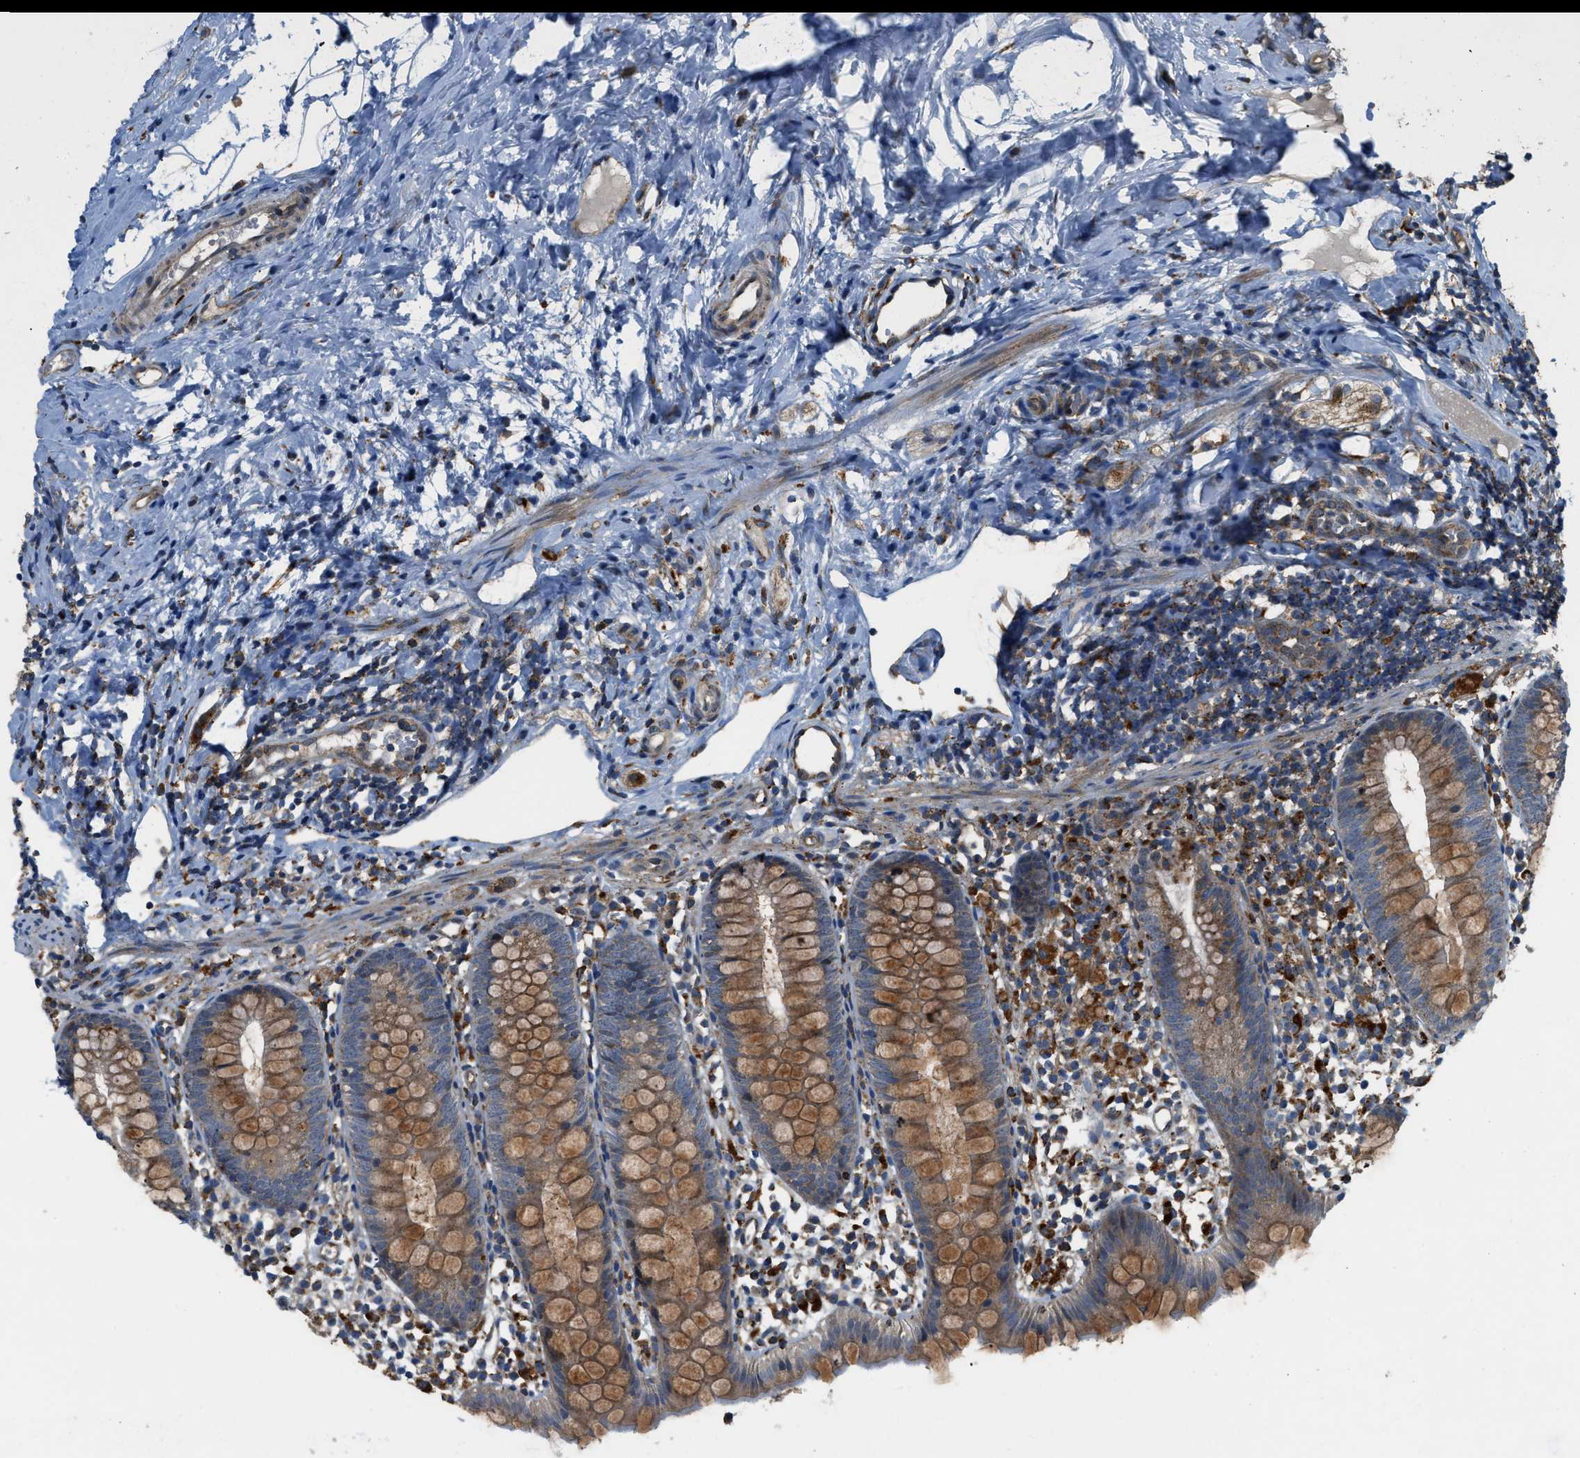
{"staining": {"intensity": "moderate", "quantity": ">75%", "location": "cytoplasmic/membranous"}, "tissue": "appendix", "cell_type": "Glandular cells", "image_type": "normal", "snomed": [{"axis": "morphology", "description": "Normal tissue, NOS"}, {"axis": "topography", "description": "Appendix"}], "caption": "Appendix stained for a protein reveals moderate cytoplasmic/membranous positivity in glandular cells. (Brightfield microscopy of DAB IHC at high magnification).", "gene": "STARD3NL", "patient": {"sex": "female", "age": 20}}